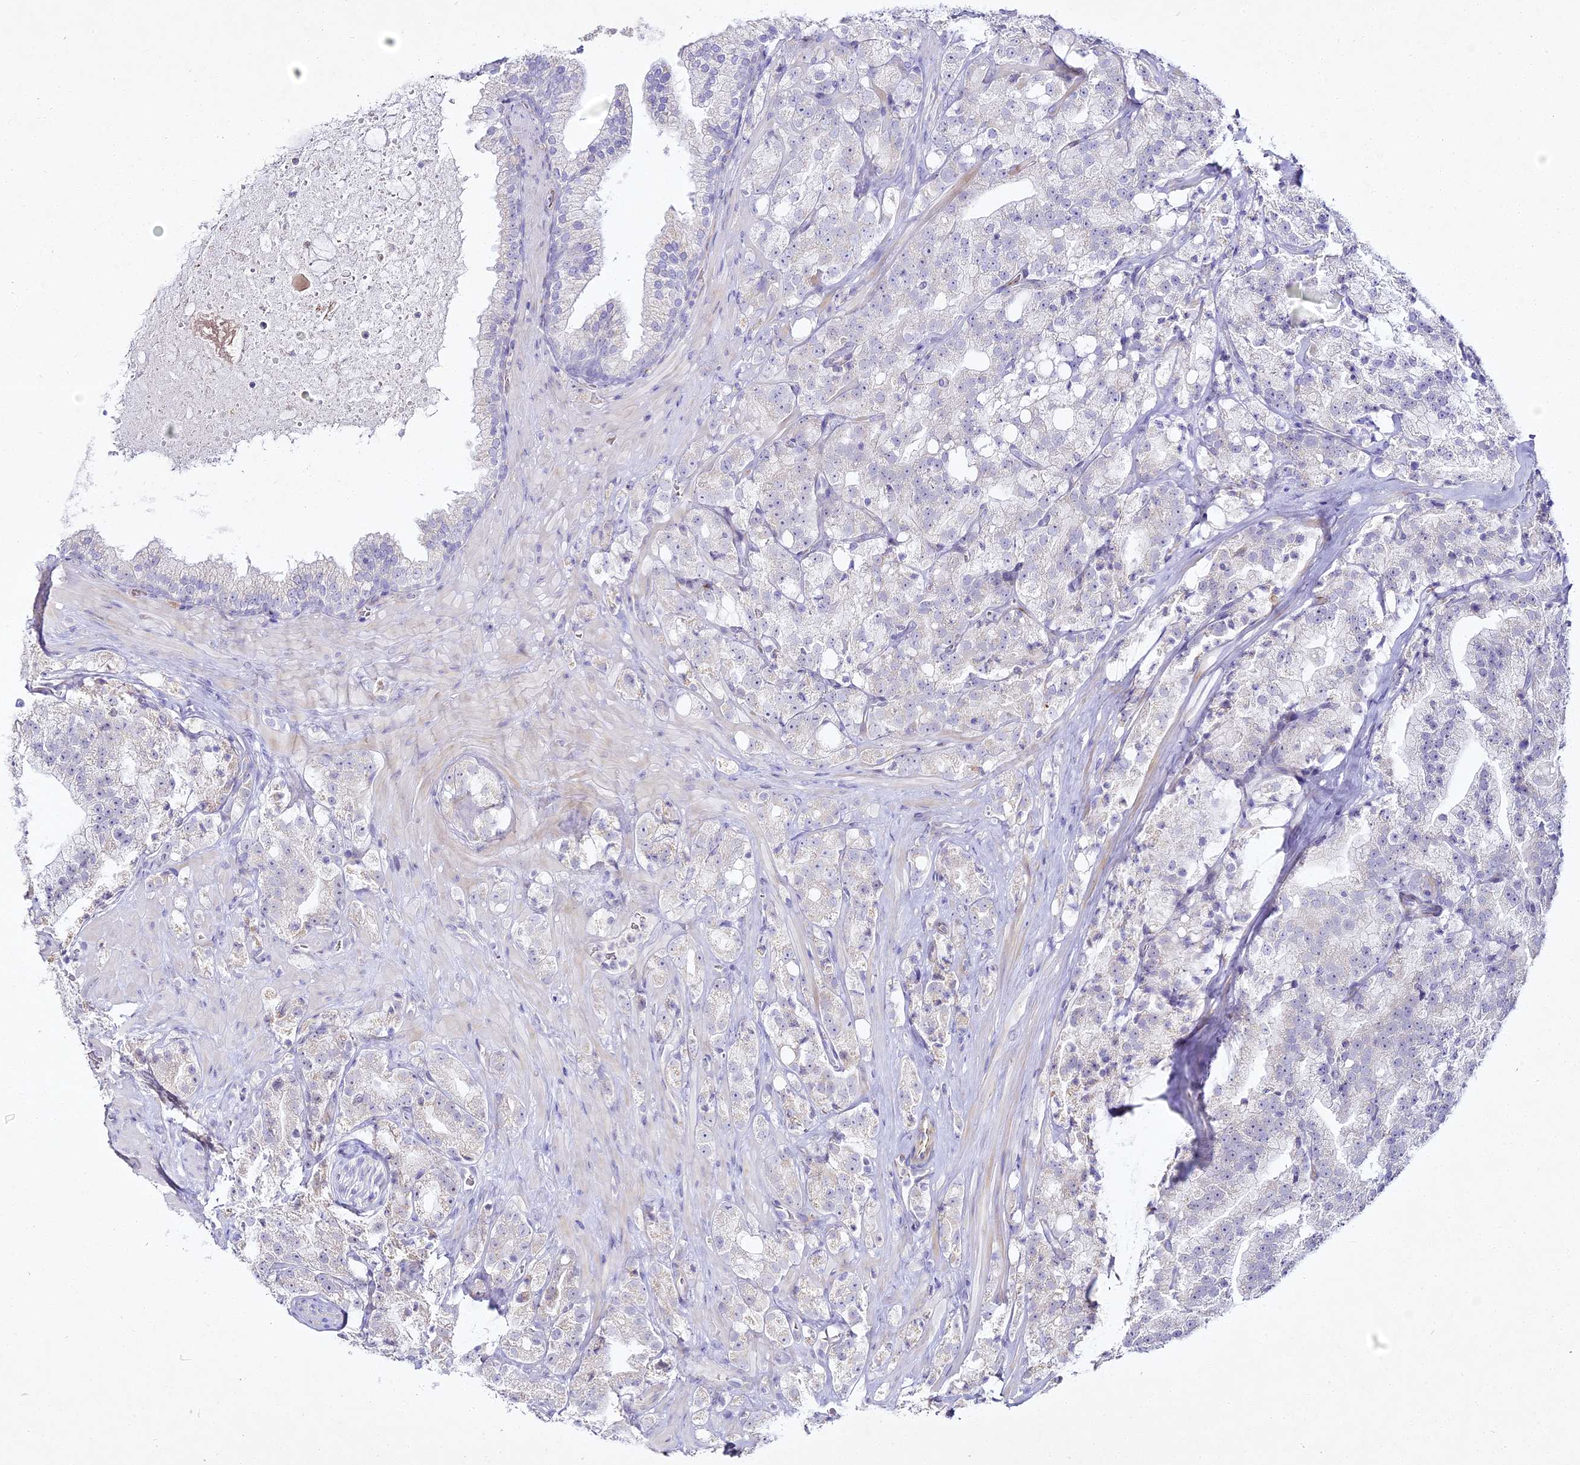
{"staining": {"intensity": "negative", "quantity": "none", "location": "none"}, "tissue": "prostate cancer", "cell_type": "Tumor cells", "image_type": "cancer", "snomed": [{"axis": "morphology", "description": "Adenocarcinoma, High grade"}, {"axis": "topography", "description": "Prostate"}], "caption": "Immunohistochemistry of prostate cancer (adenocarcinoma (high-grade)) demonstrates no expression in tumor cells. Brightfield microscopy of immunohistochemistry (IHC) stained with DAB (brown) and hematoxylin (blue), captured at high magnification.", "gene": "ALPG", "patient": {"sex": "male", "age": 64}}